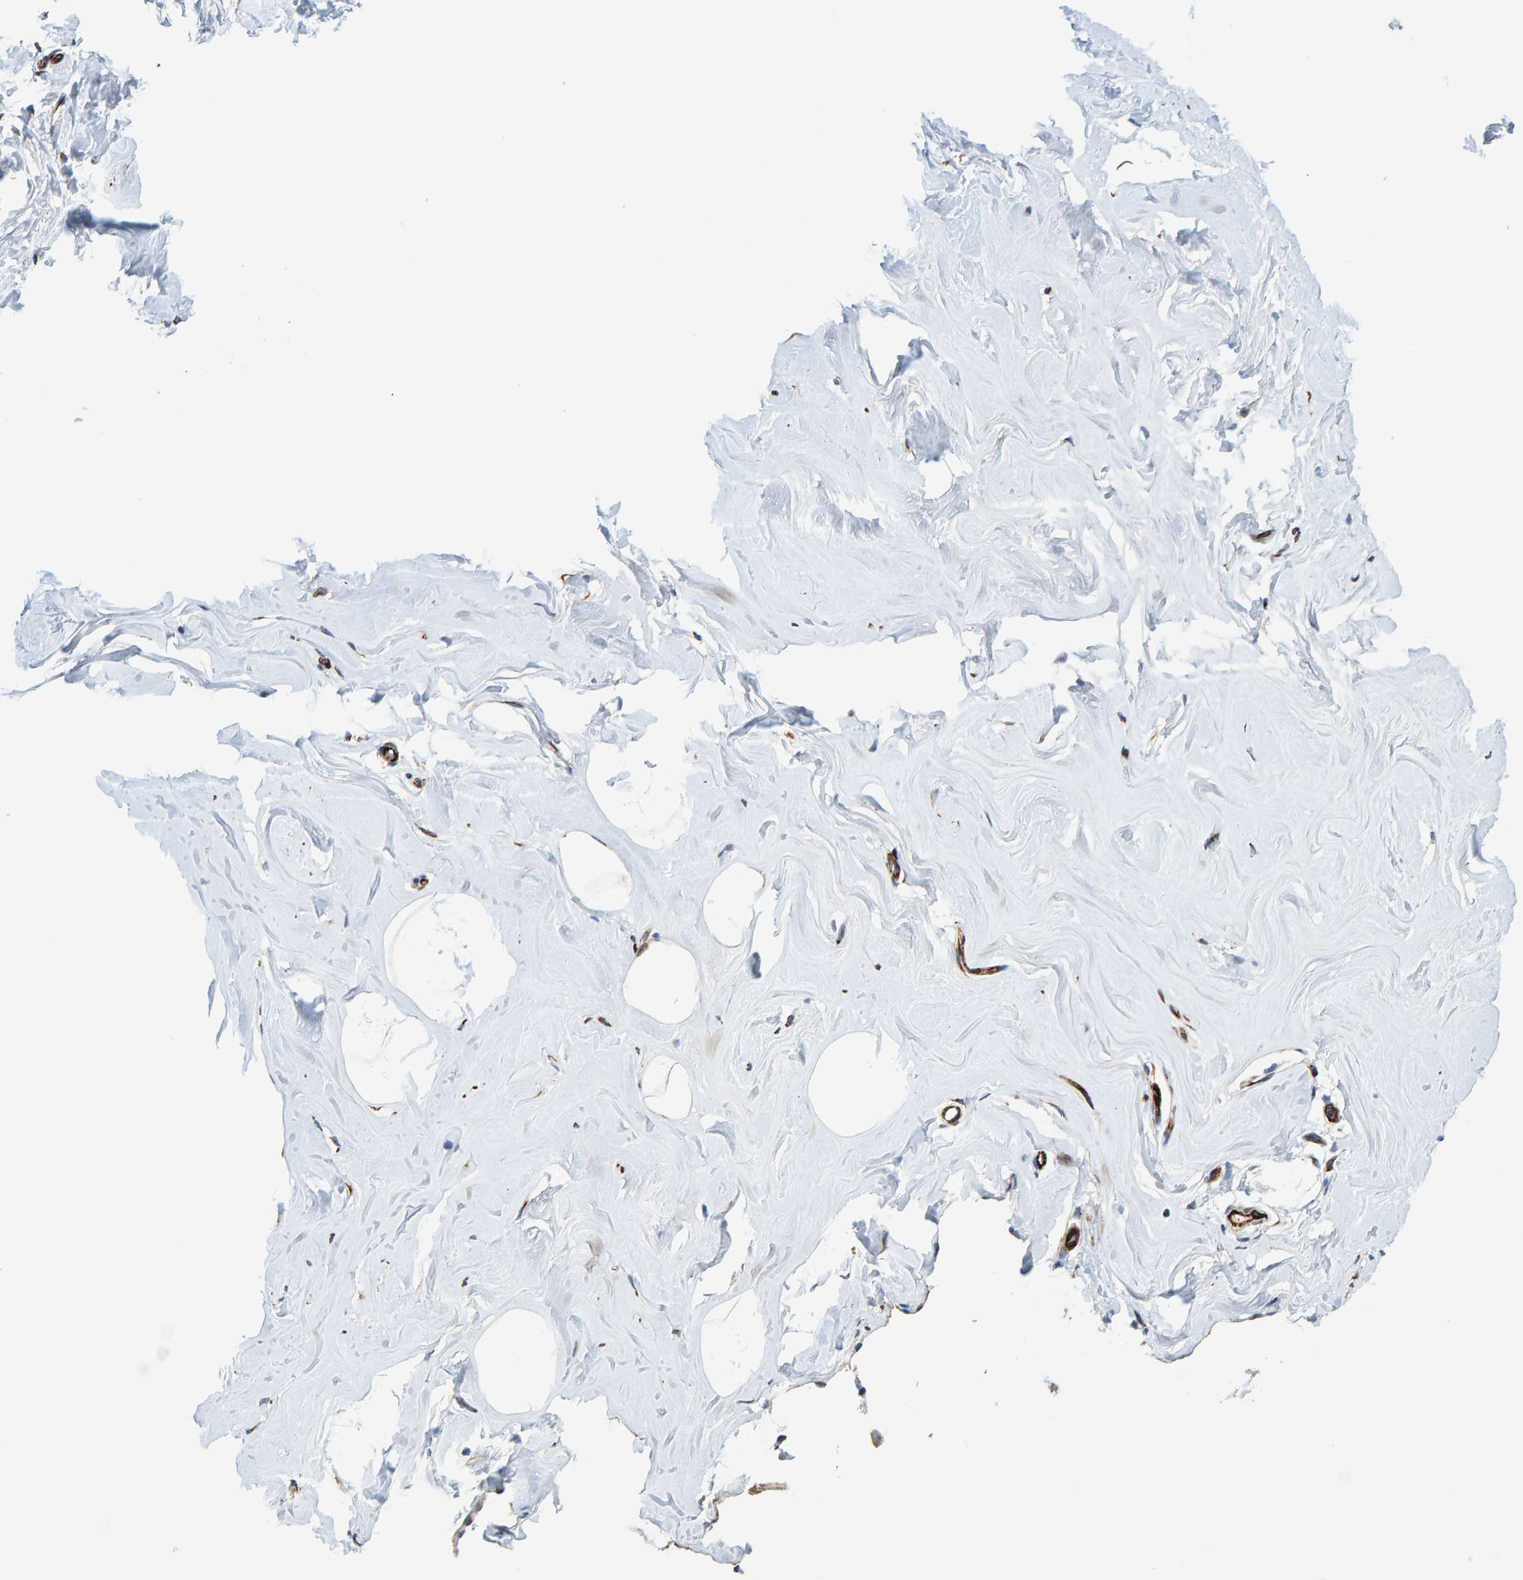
{"staining": {"intensity": "moderate", "quantity": ">75%", "location": "cytoplasmic/membranous"}, "tissue": "adipose tissue", "cell_type": "Adipocytes", "image_type": "normal", "snomed": [{"axis": "morphology", "description": "Normal tissue, NOS"}, {"axis": "morphology", "description": "Fibrosis, NOS"}, {"axis": "topography", "description": "Breast"}, {"axis": "topography", "description": "Adipose tissue"}], "caption": "About >75% of adipocytes in benign adipose tissue reveal moderate cytoplasmic/membranous protein staining as visualized by brown immunohistochemical staining.", "gene": "POLG2", "patient": {"sex": "female", "age": 39}}